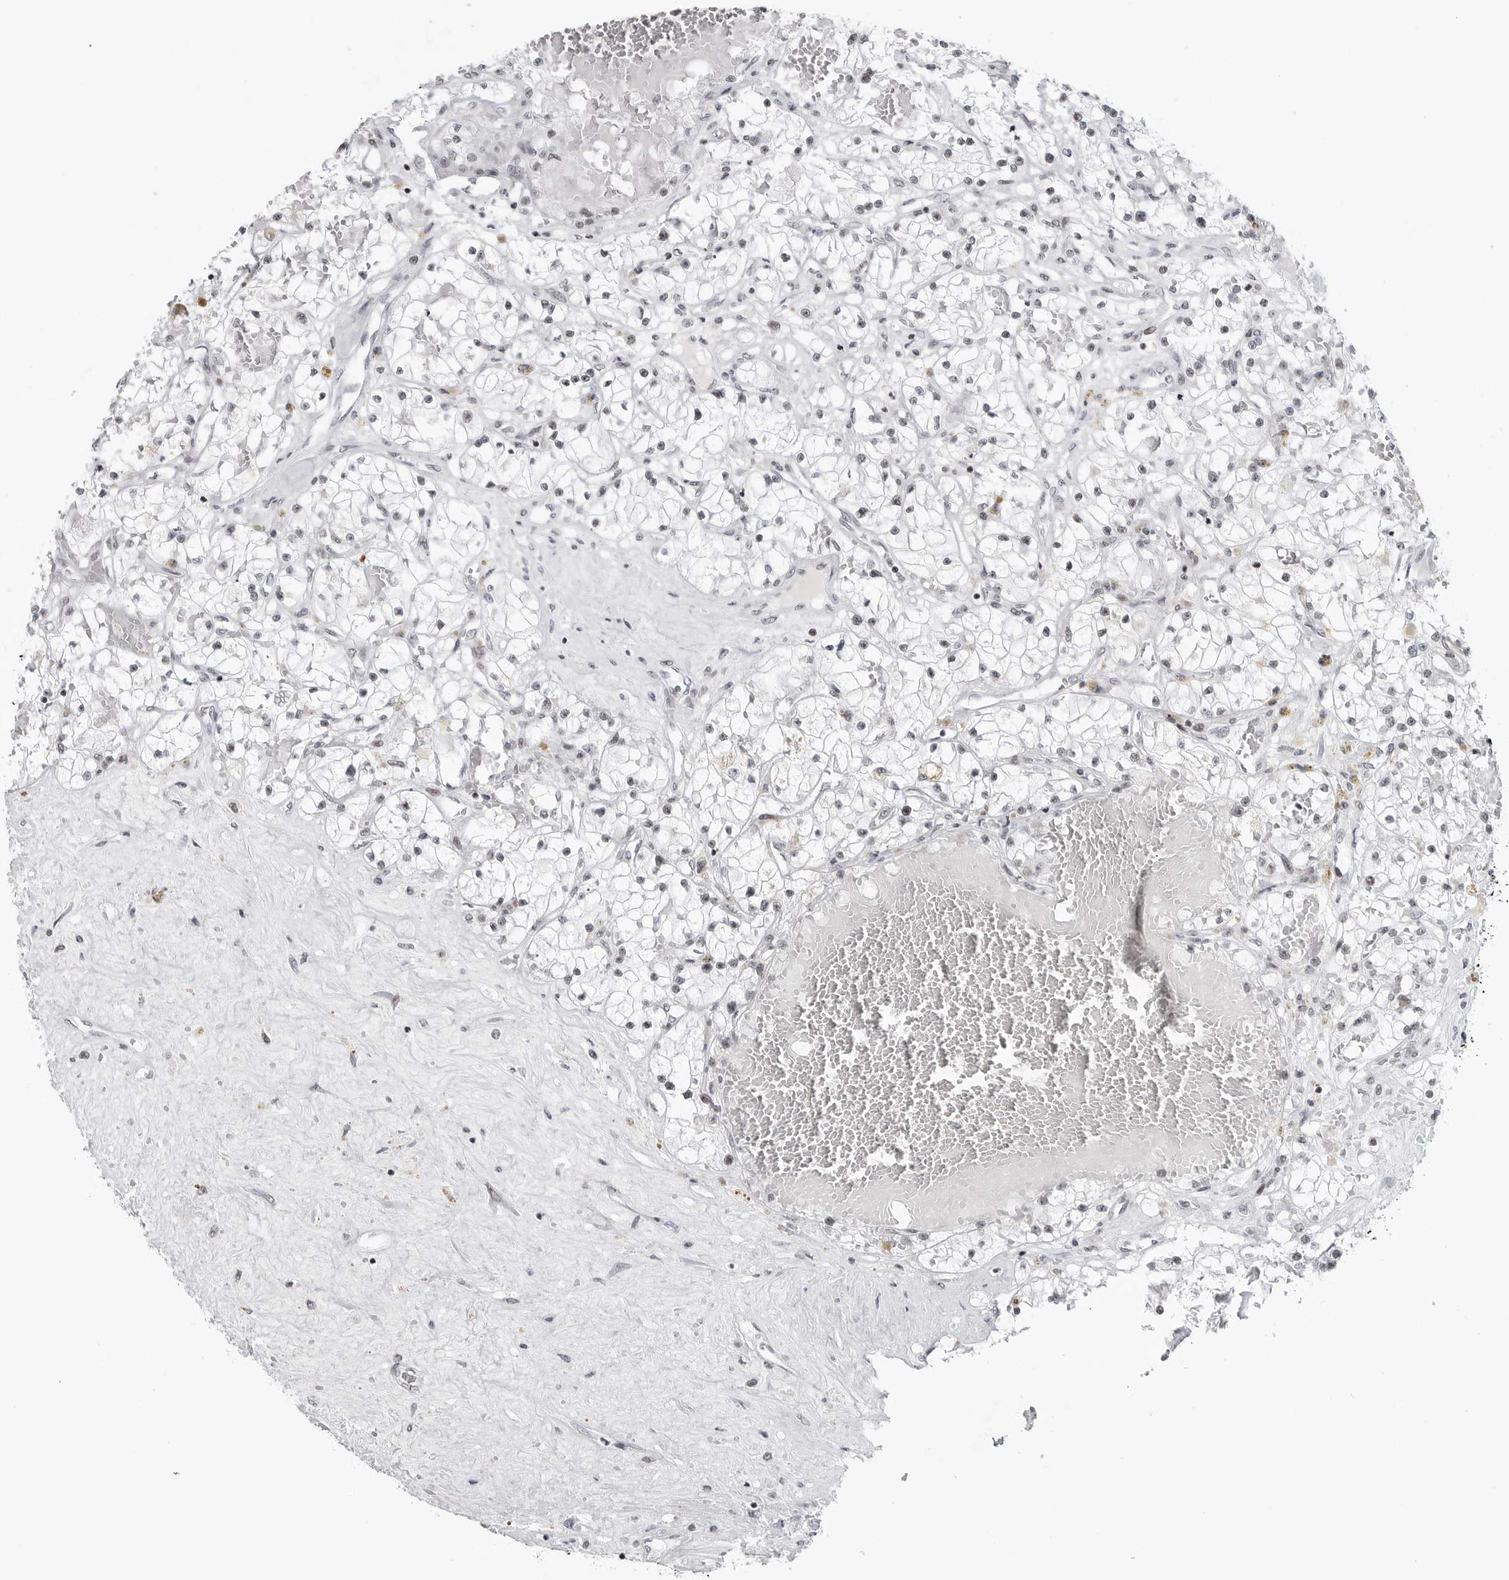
{"staining": {"intensity": "negative", "quantity": "none", "location": "none"}, "tissue": "renal cancer", "cell_type": "Tumor cells", "image_type": "cancer", "snomed": [{"axis": "morphology", "description": "Normal tissue, NOS"}, {"axis": "morphology", "description": "Adenocarcinoma, NOS"}, {"axis": "topography", "description": "Kidney"}], "caption": "DAB (3,3'-diaminobenzidine) immunohistochemical staining of renal adenocarcinoma reveals no significant staining in tumor cells. Brightfield microscopy of immunohistochemistry stained with DAB (3,3'-diaminobenzidine) (brown) and hematoxylin (blue), captured at high magnification.", "gene": "TRIM66", "patient": {"sex": "male", "age": 68}}